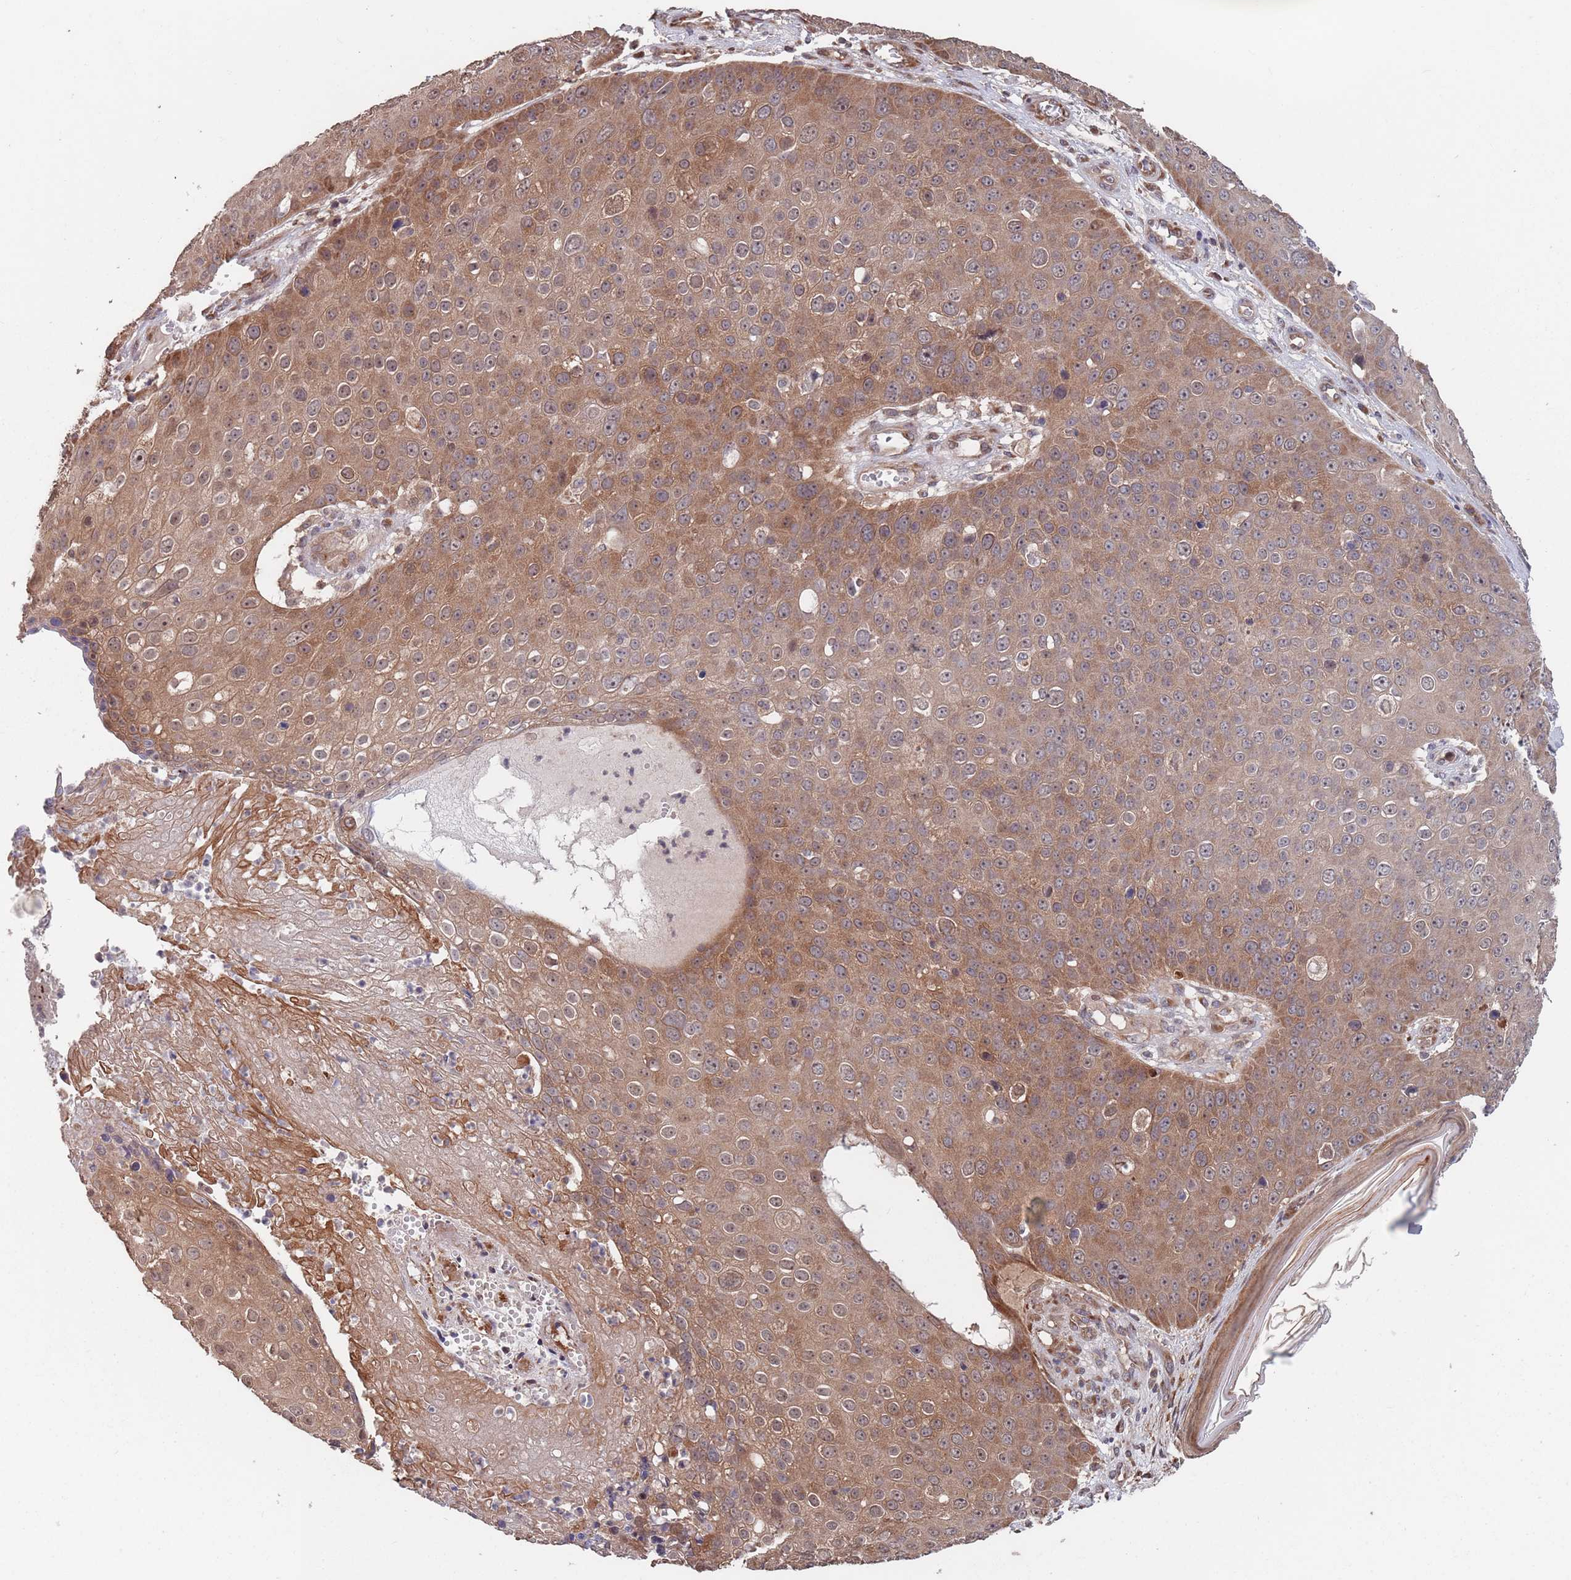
{"staining": {"intensity": "moderate", "quantity": ">75%", "location": "cytoplasmic/membranous"}, "tissue": "skin cancer", "cell_type": "Tumor cells", "image_type": "cancer", "snomed": [{"axis": "morphology", "description": "Squamous cell carcinoma, NOS"}, {"axis": "topography", "description": "Skin"}], "caption": "Immunohistochemistry (IHC) of human skin cancer shows medium levels of moderate cytoplasmic/membranous positivity in approximately >75% of tumor cells. The protein of interest is shown in brown color, while the nuclei are stained blue.", "gene": "UNC45A", "patient": {"sex": "male", "age": 71}}